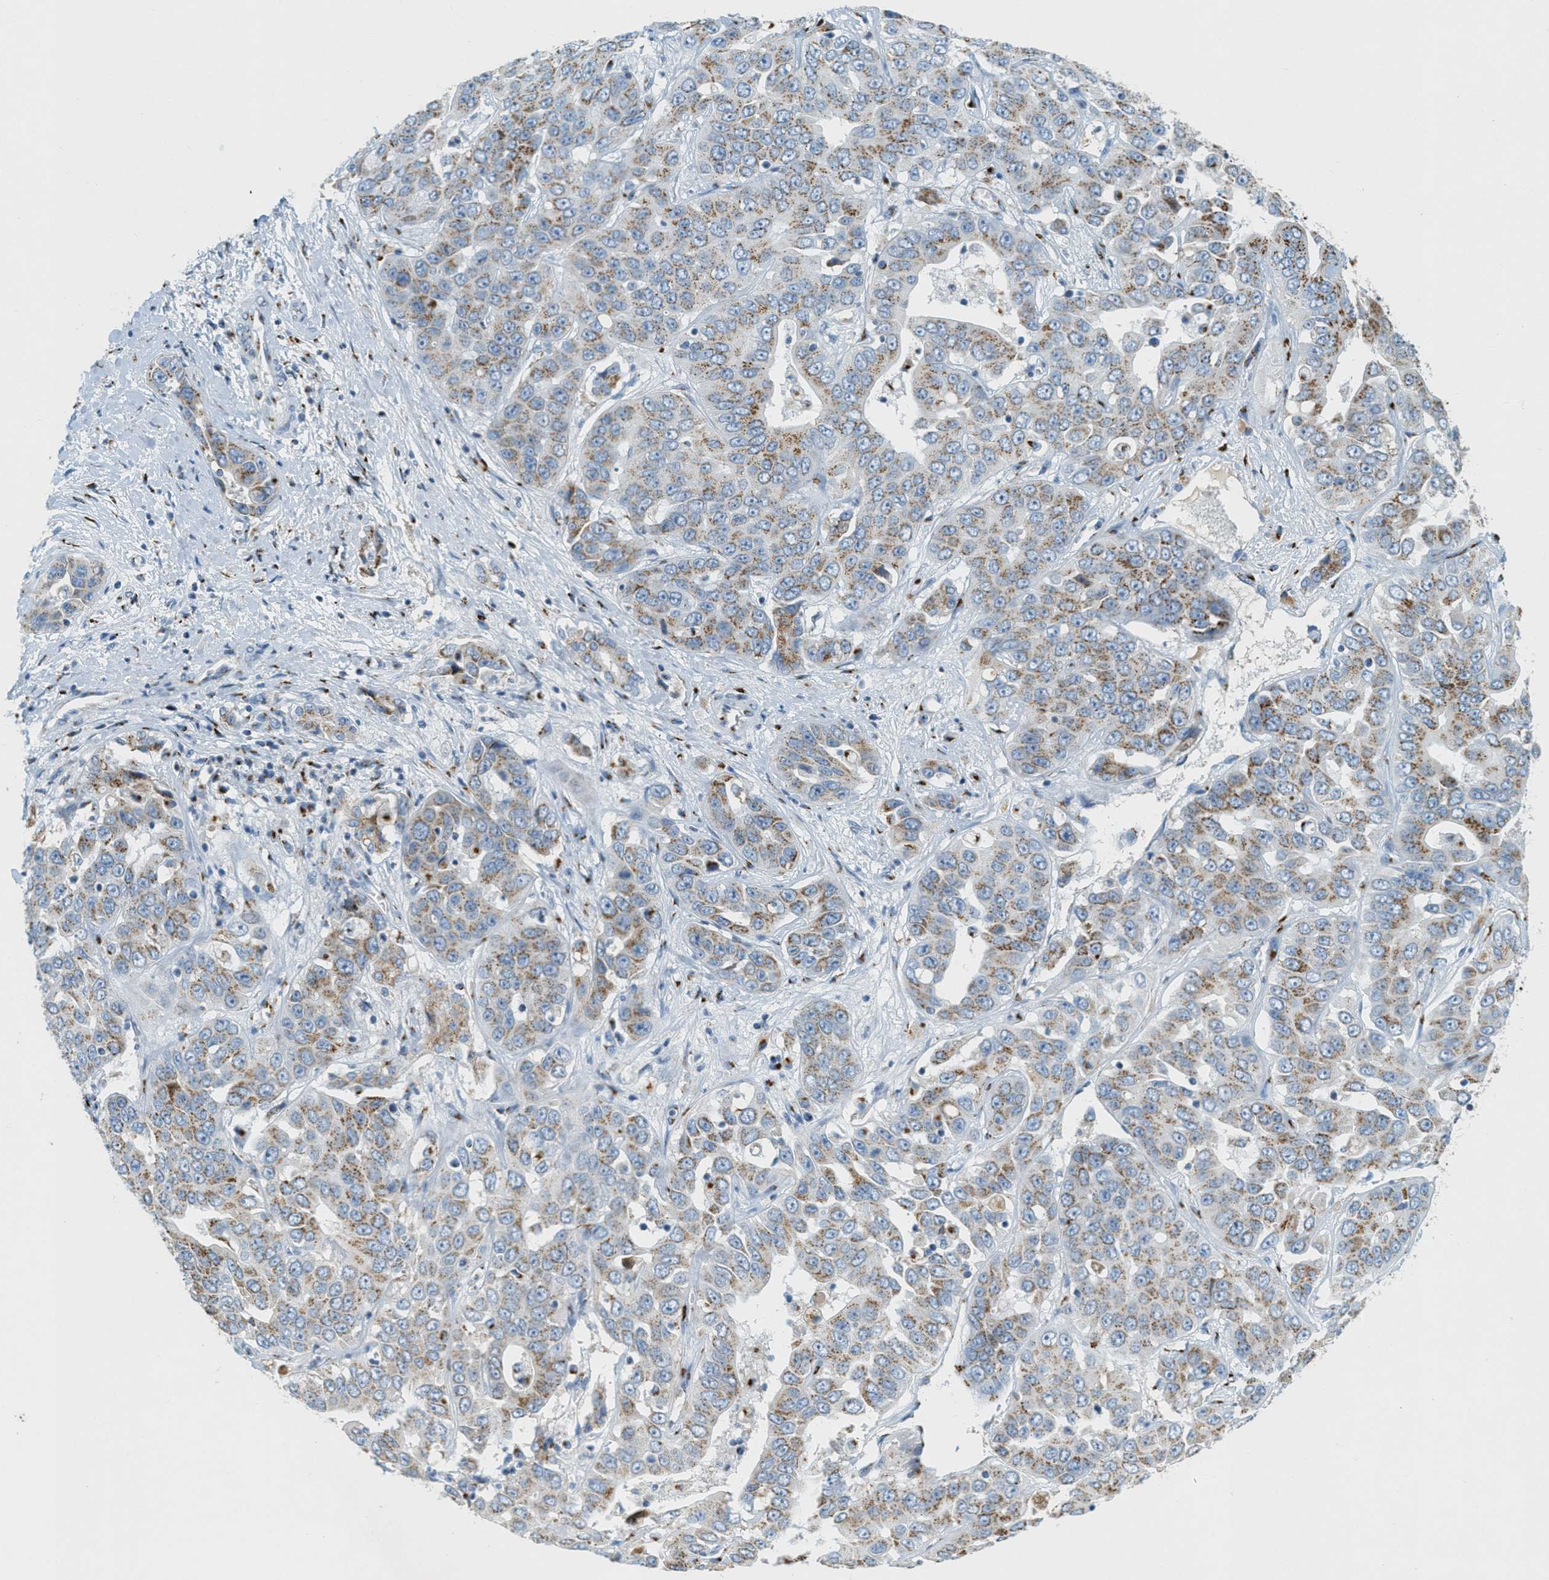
{"staining": {"intensity": "moderate", "quantity": "25%-75%", "location": "cytoplasmic/membranous"}, "tissue": "liver cancer", "cell_type": "Tumor cells", "image_type": "cancer", "snomed": [{"axis": "morphology", "description": "Cholangiocarcinoma"}, {"axis": "topography", "description": "Liver"}], "caption": "Liver cholangiocarcinoma stained with immunohistochemistry (IHC) reveals moderate cytoplasmic/membranous expression in about 25%-75% of tumor cells.", "gene": "ENTPD4", "patient": {"sex": "female", "age": 52}}